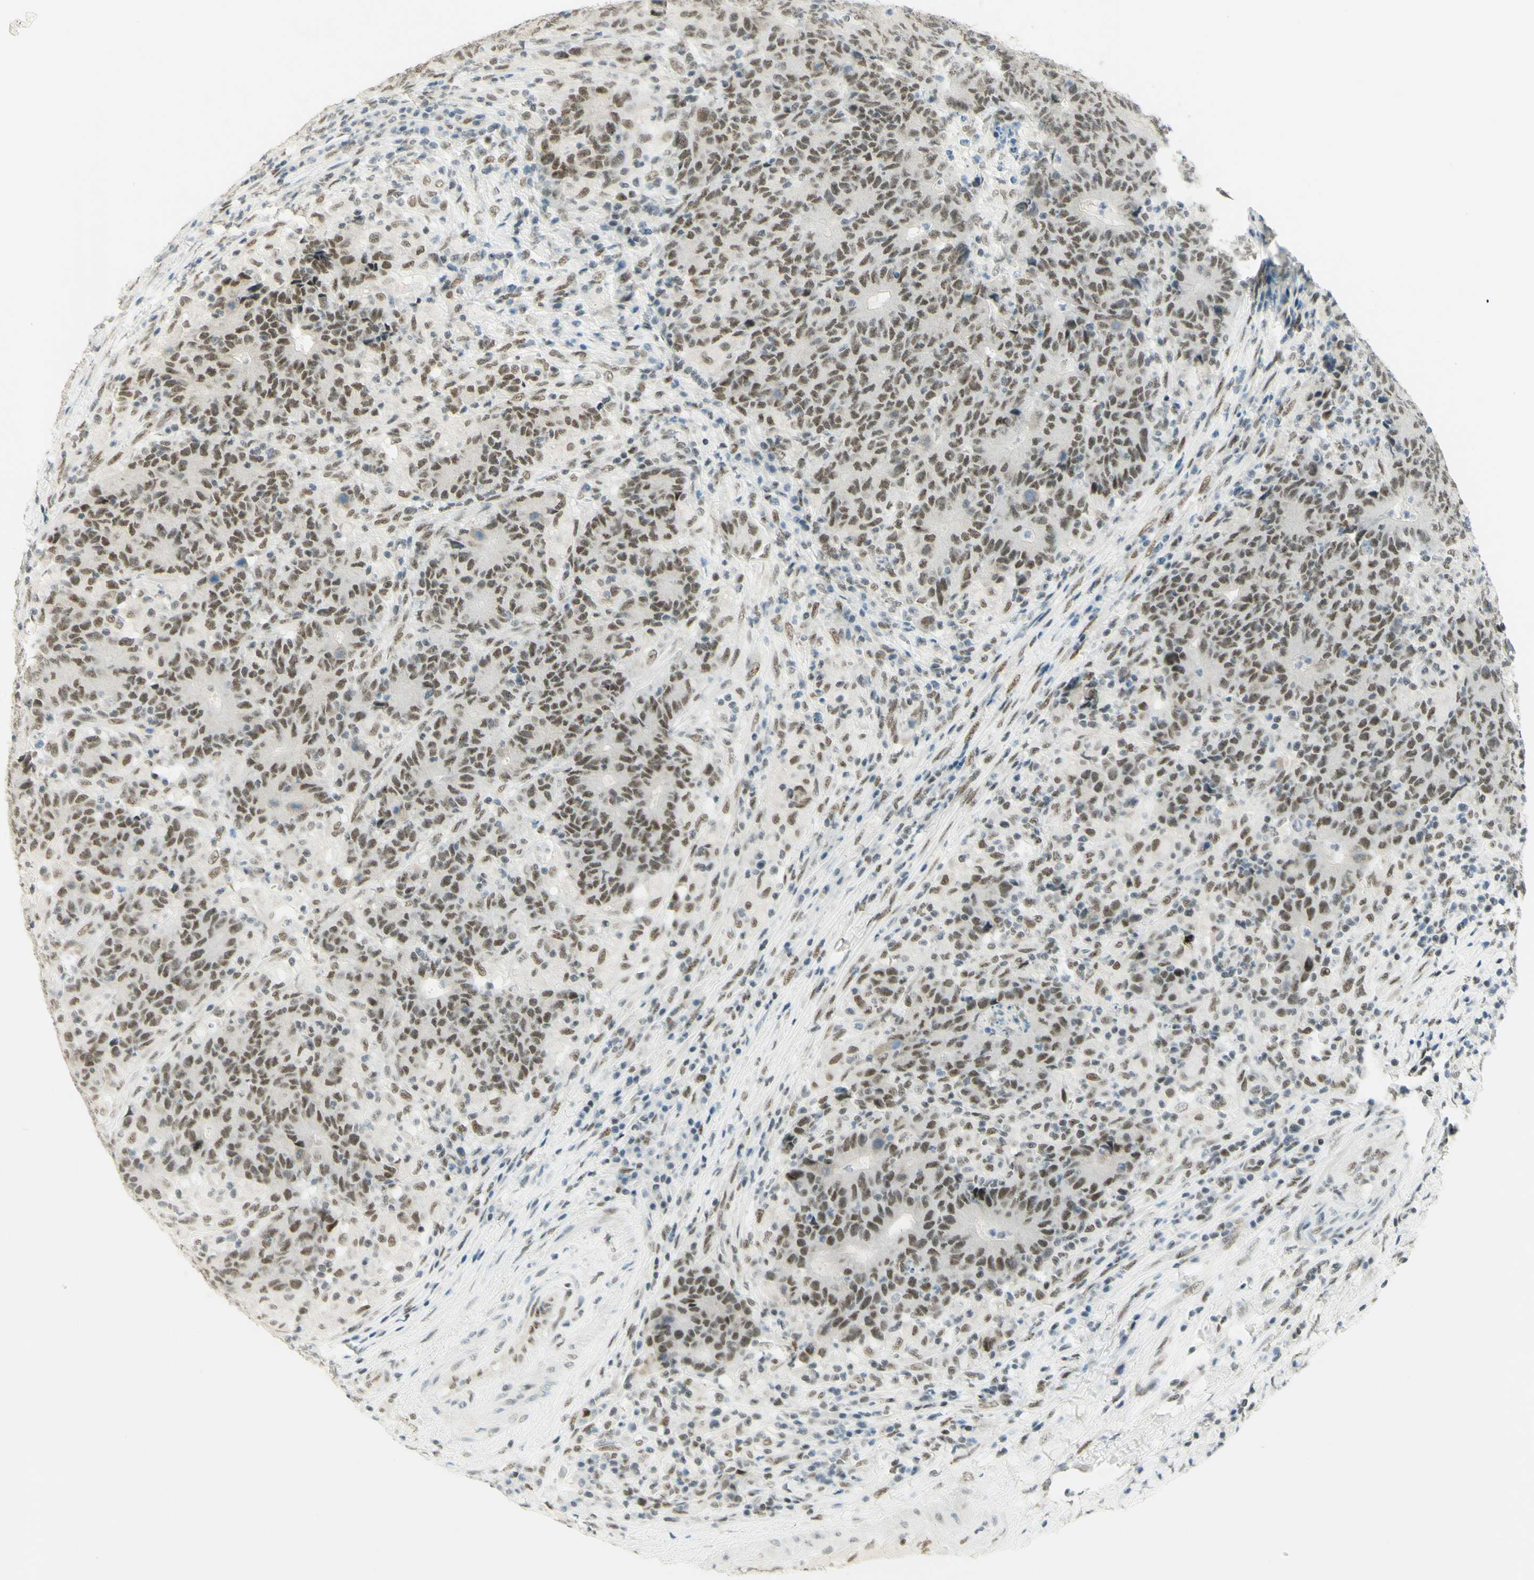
{"staining": {"intensity": "weak", "quantity": ">75%", "location": "nuclear"}, "tissue": "colorectal cancer", "cell_type": "Tumor cells", "image_type": "cancer", "snomed": [{"axis": "morphology", "description": "Normal tissue, NOS"}, {"axis": "morphology", "description": "Adenocarcinoma, NOS"}, {"axis": "topography", "description": "Colon"}], "caption": "The immunohistochemical stain highlights weak nuclear staining in tumor cells of colorectal cancer tissue.", "gene": "PMS2", "patient": {"sex": "female", "age": 75}}